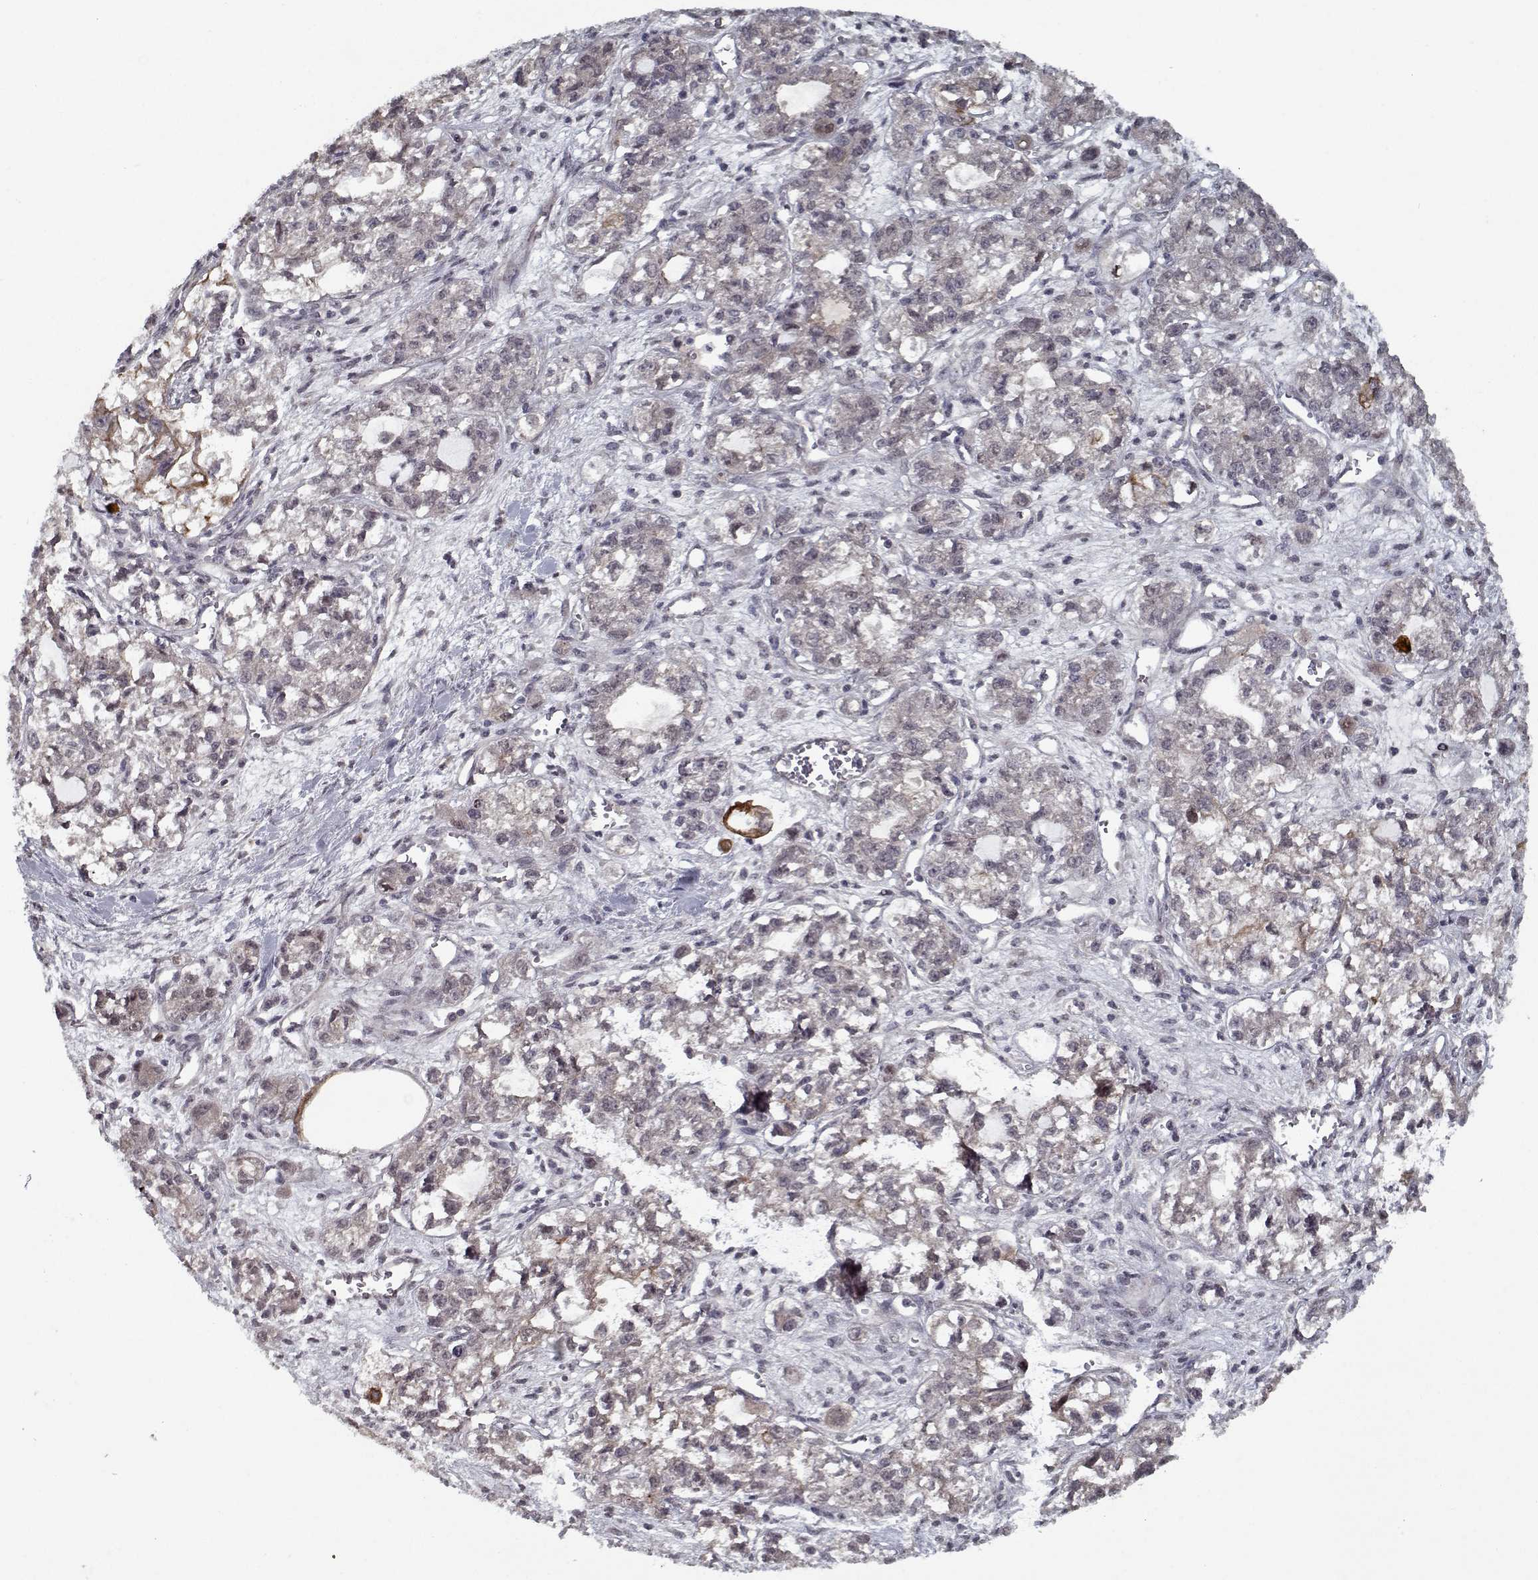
{"staining": {"intensity": "weak", "quantity": "25%-75%", "location": "cytoplasmic/membranous"}, "tissue": "ovarian cancer", "cell_type": "Tumor cells", "image_type": "cancer", "snomed": [{"axis": "morphology", "description": "Carcinoma, endometroid"}, {"axis": "topography", "description": "Ovary"}], "caption": "Approximately 25%-75% of tumor cells in endometroid carcinoma (ovarian) display weak cytoplasmic/membranous protein positivity as visualized by brown immunohistochemical staining.", "gene": "NLK", "patient": {"sex": "female", "age": 64}}